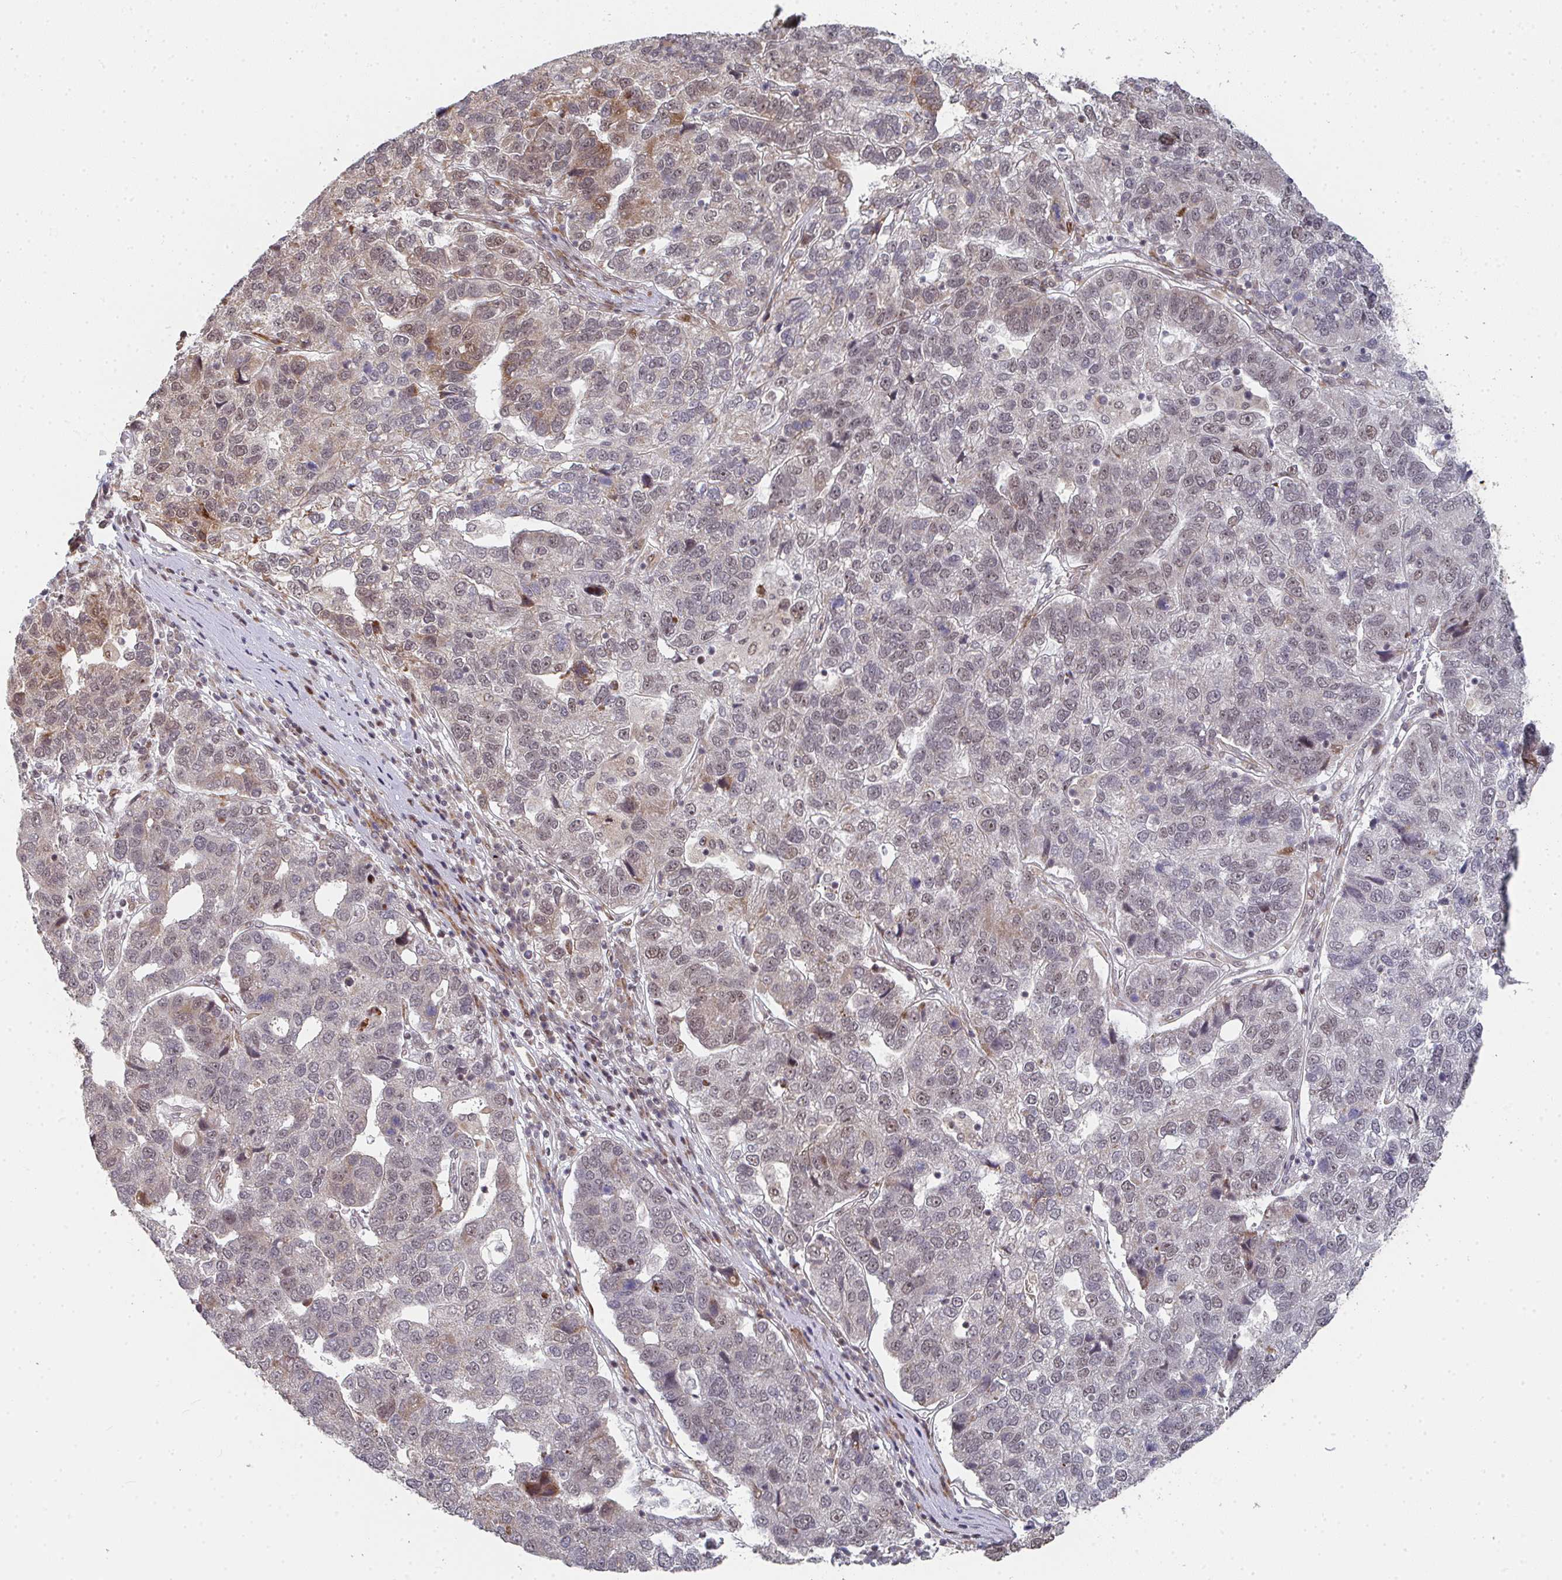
{"staining": {"intensity": "weak", "quantity": "25%-75%", "location": "nuclear"}, "tissue": "pancreatic cancer", "cell_type": "Tumor cells", "image_type": "cancer", "snomed": [{"axis": "morphology", "description": "Adenocarcinoma, NOS"}, {"axis": "topography", "description": "Pancreas"}], "caption": "Pancreatic cancer (adenocarcinoma) stained for a protein displays weak nuclear positivity in tumor cells.", "gene": "RBBP5", "patient": {"sex": "female", "age": 61}}